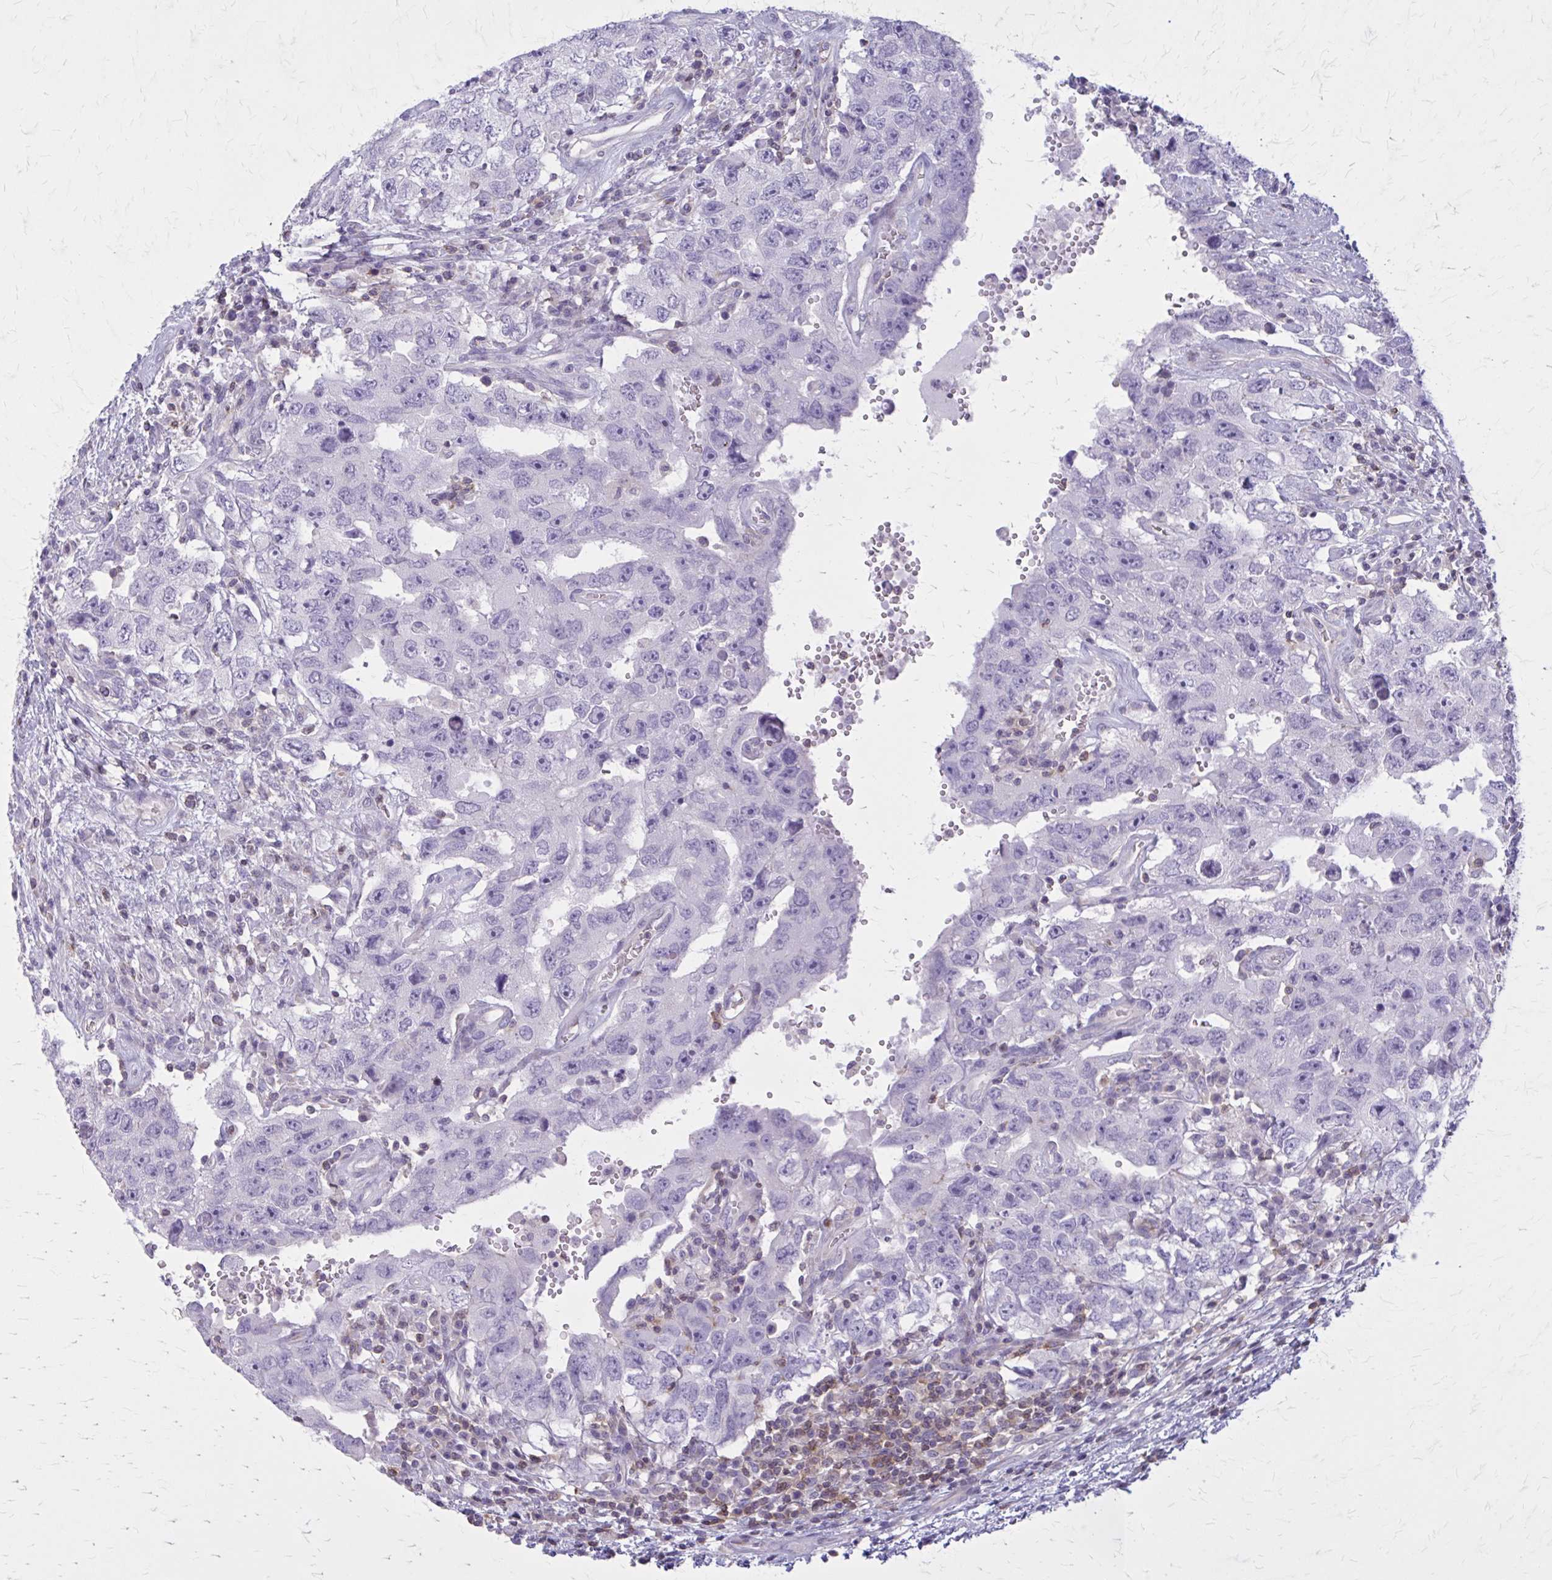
{"staining": {"intensity": "negative", "quantity": "none", "location": "none"}, "tissue": "testis cancer", "cell_type": "Tumor cells", "image_type": "cancer", "snomed": [{"axis": "morphology", "description": "Carcinoma, Embryonal, NOS"}, {"axis": "topography", "description": "Testis"}], "caption": "Embryonal carcinoma (testis) was stained to show a protein in brown. There is no significant positivity in tumor cells.", "gene": "PITPNM1", "patient": {"sex": "male", "age": 26}}